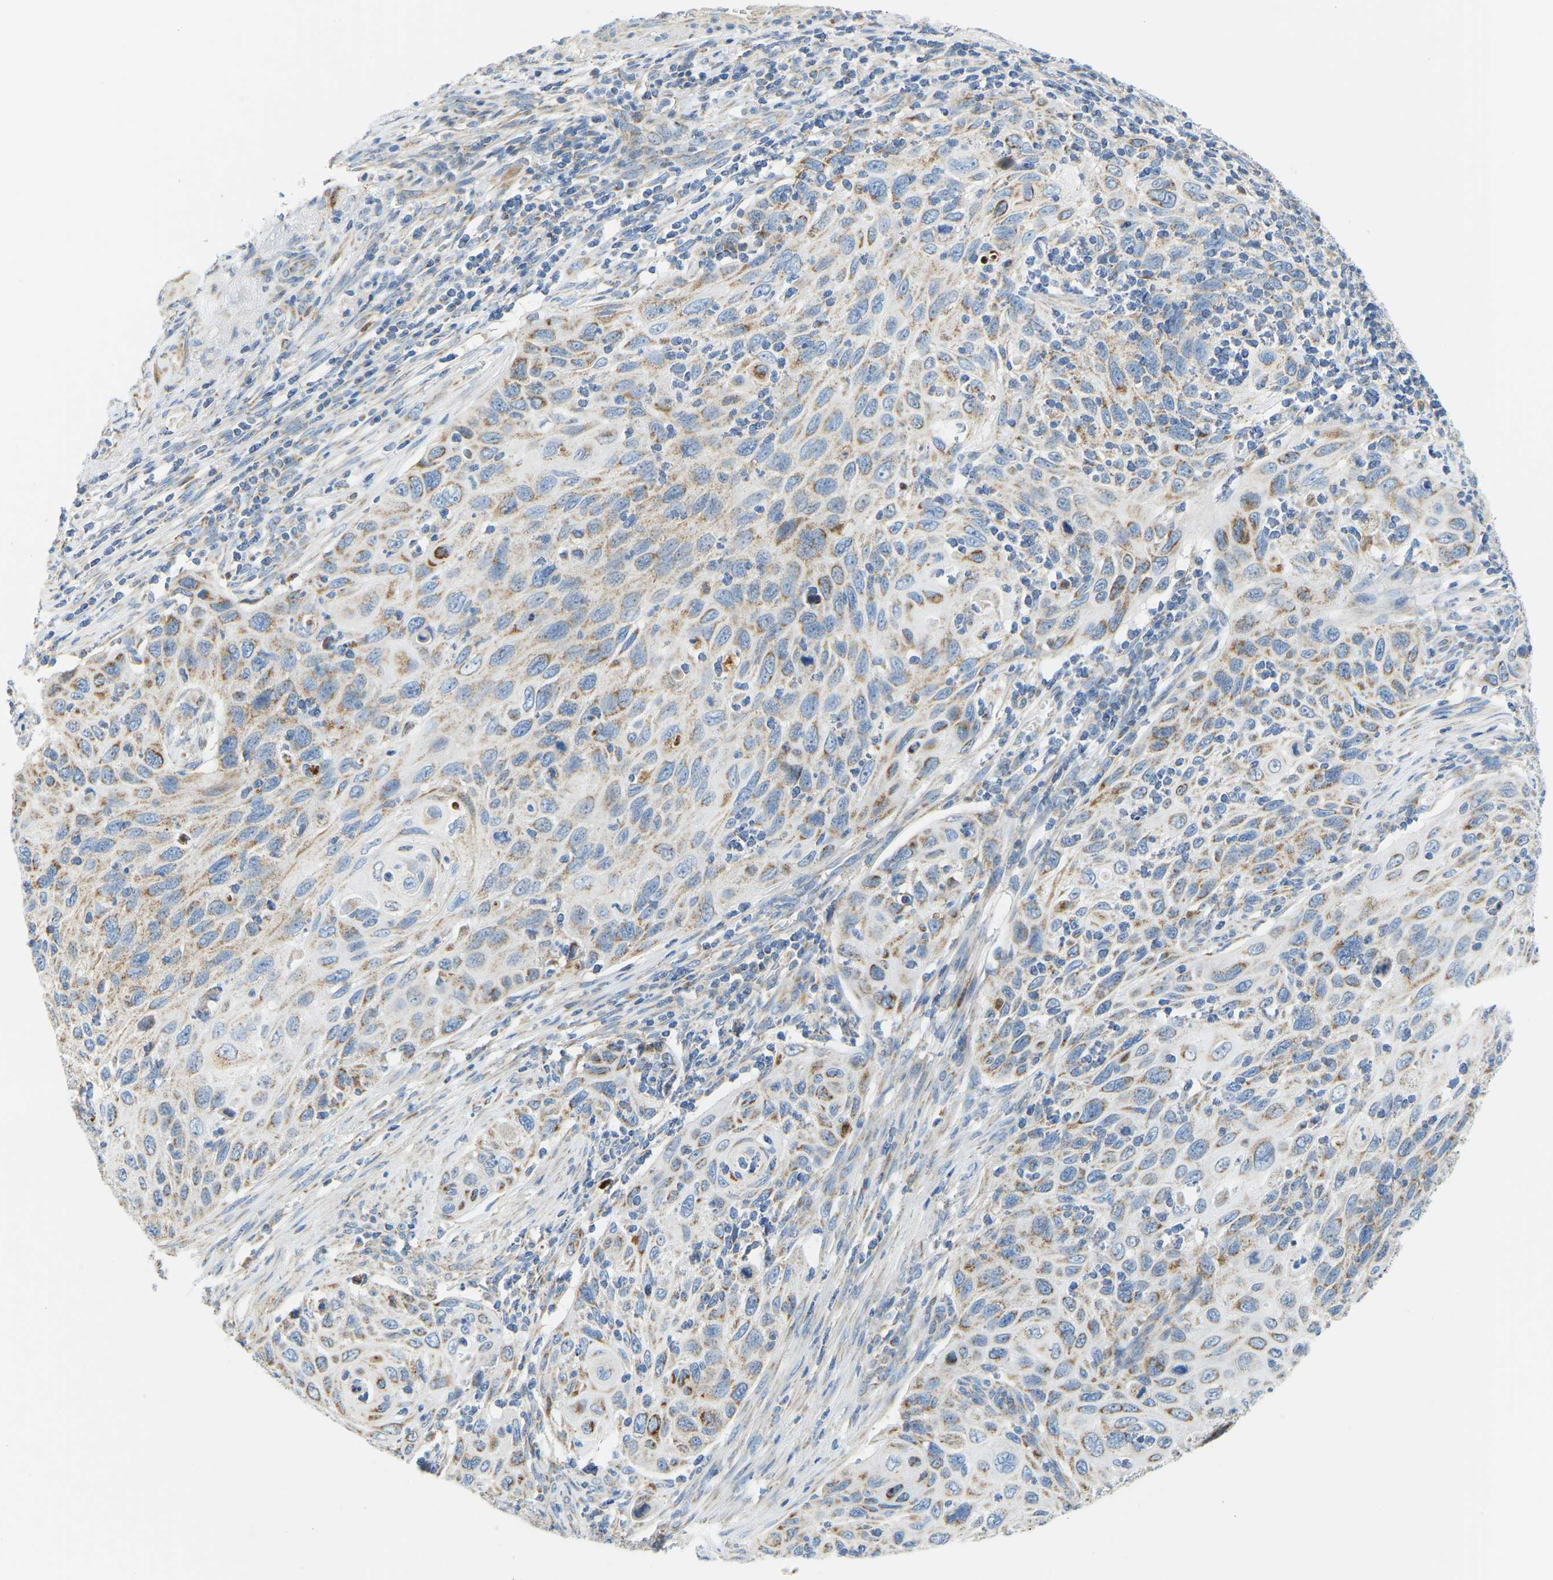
{"staining": {"intensity": "moderate", "quantity": "25%-75%", "location": "cytoplasmic/membranous"}, "tissue": "cervical cancer", "cell_type": "Tumor cells", "image_type": "cancer", "snomed": [{"axis": "morphology", "description": "Squamous cell carcinoma, NOS"}, {"axis": "topography", "description": "Cervix"}], "caption": "Cervical cancer stained with a brown dye displays moderate cytoplasmic/membranous positive positivity in approximately 25%-75% of tumor cells.", "gene": "GDA", "patient": {"sex": "female", "age": 70}}